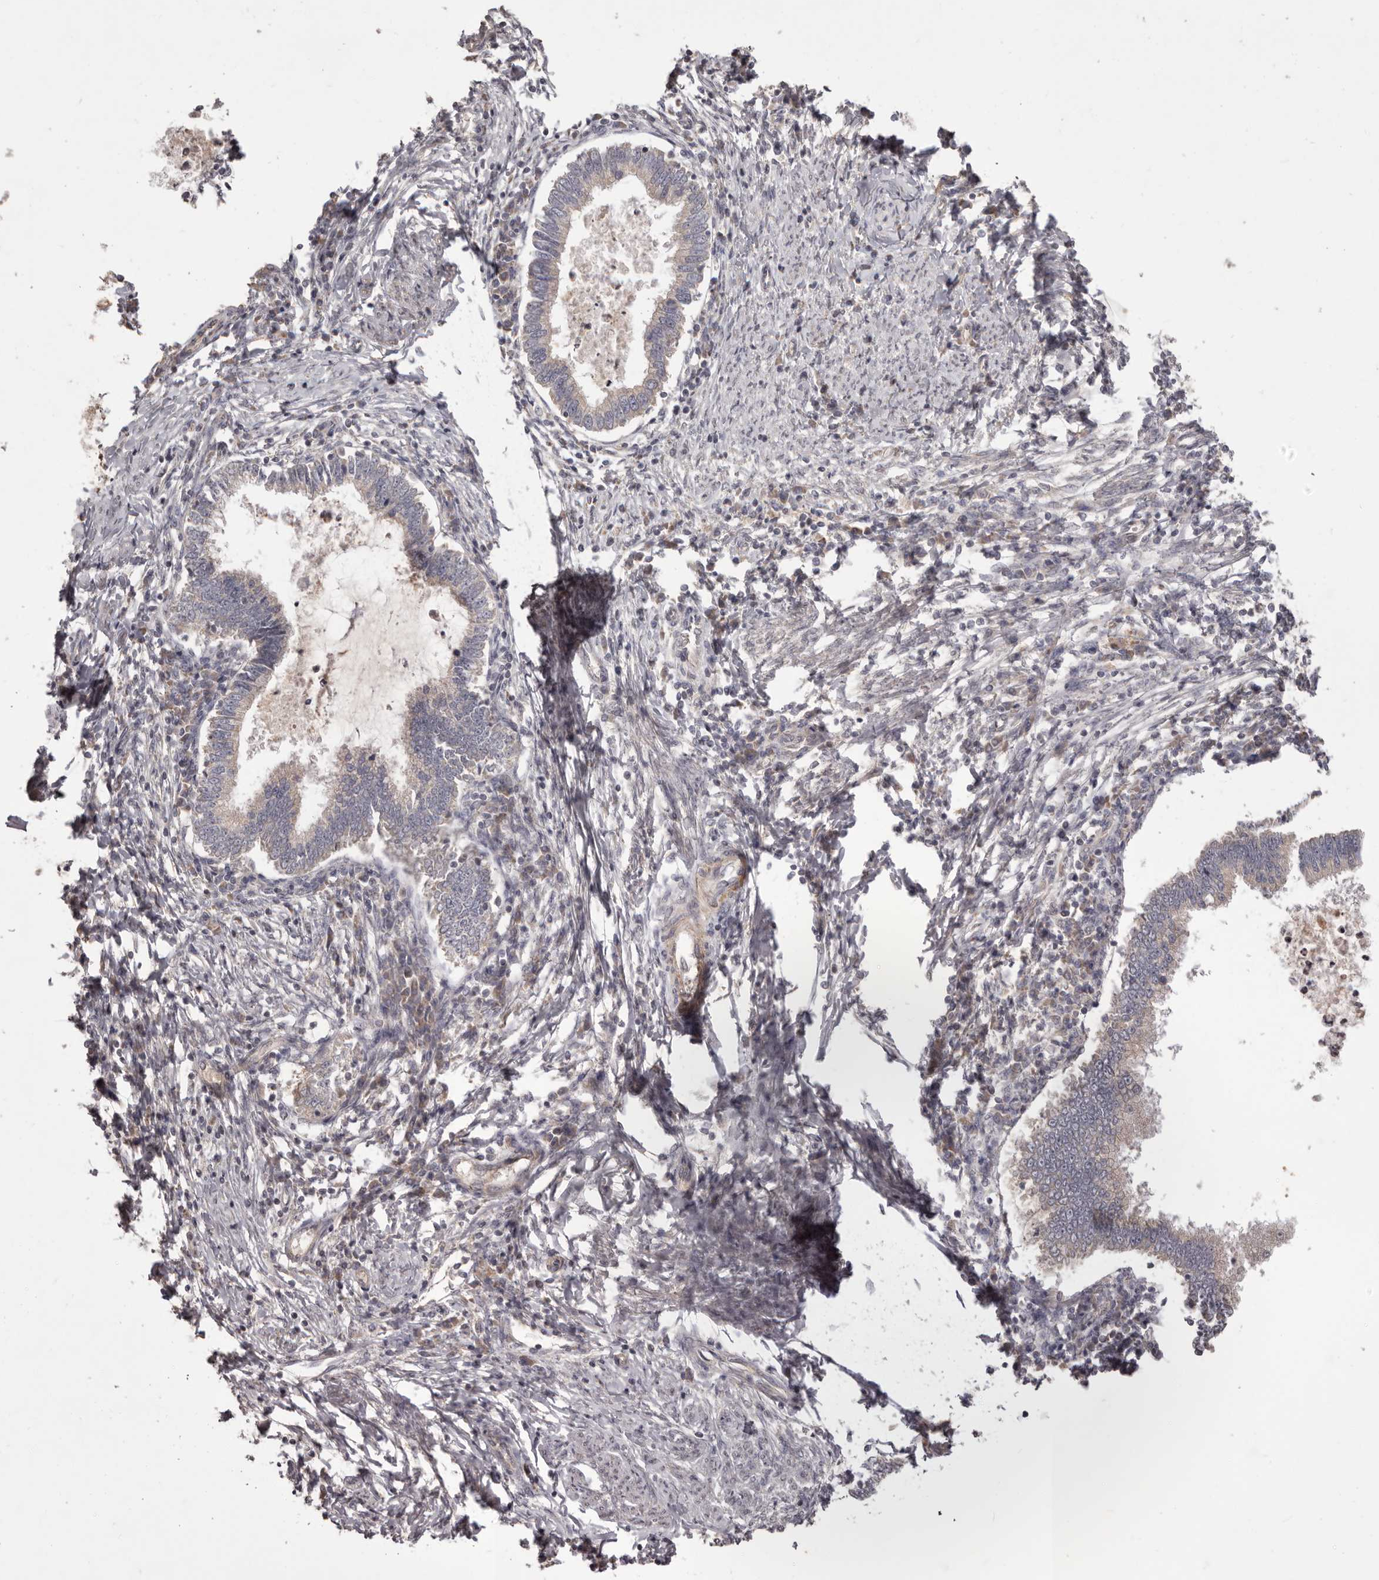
{"staining": {"intensity": "weak", "quantity": "25%-75%", "location": "cytoplasmic/membranous"}, "tissue": "cervical cancer", "cell_type": "Tumor cells", "image_type": "cancer", "snomed": [{"axis": "morphology", "description": "Adenocarcinoma, NOS"}, {"axis": "topography", "description": "Cervix"}], "caption": "IHC of cervical adenocarcinoma displays low levels of weak cytoplasmic/membranous expression in about 25%-75% of tumor cells. The protein is stained brown, and the nuclei are stained in blue (DAB (3,3'-diaminobenzidine) IHC with brightfield microscopy, high magnification).", "gene": "HRH1", "patient": {"sex": "female", "age": 36}}